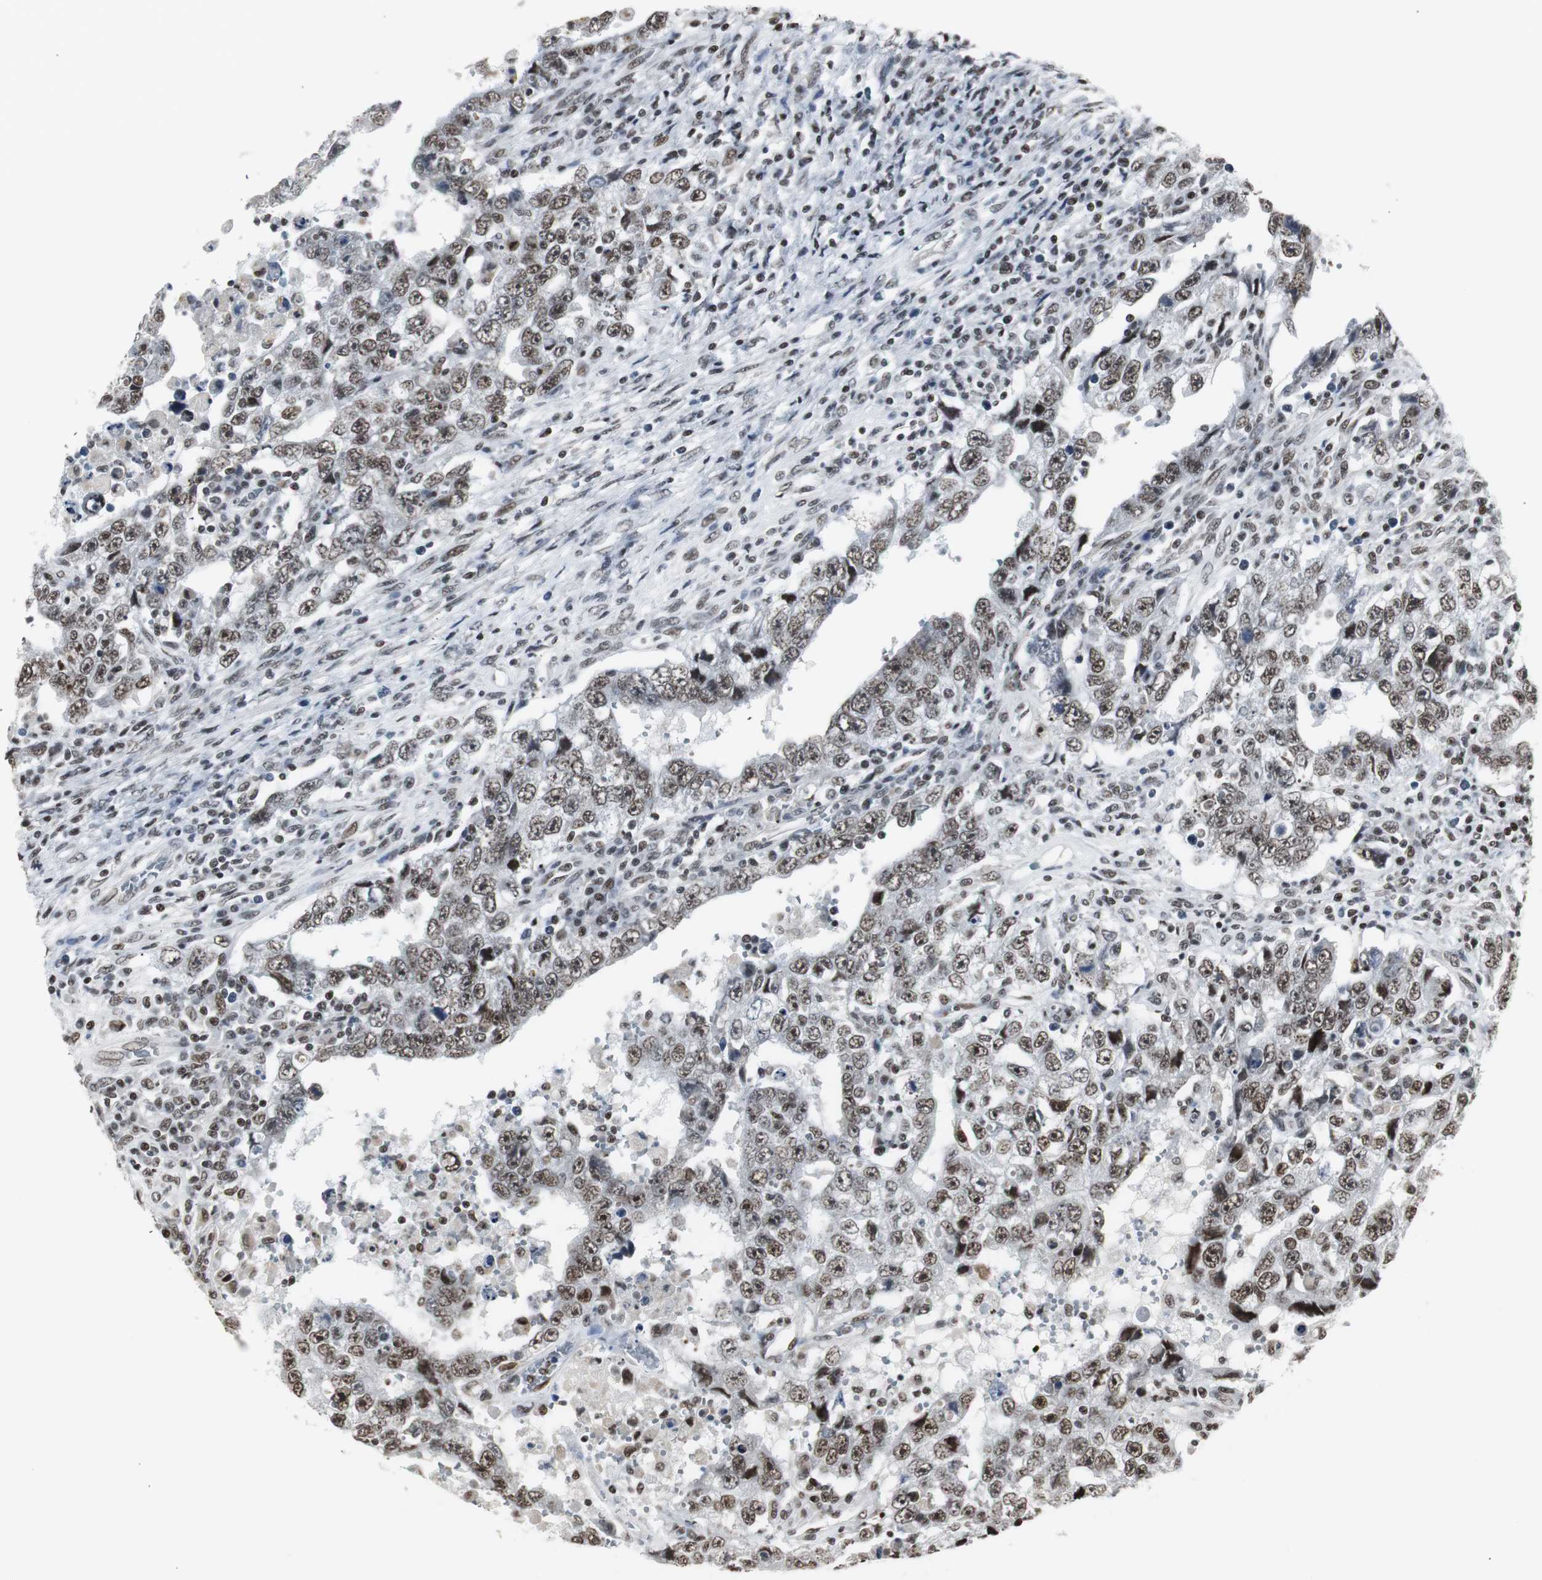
{"staining": {"intensity": "moderate", "quantity": "25%-75%", "location": "nuclear"}, "tissue": "testis cancer", "cell_type": "Tumor cells", "image_type": "cancer", "snomed": [{"axis": "morphology", "description": "Carcinoma, Embryonal, NOS"}, {"axis": "topography", "description": "Testis"}], "caption": "This photomicrograph shows testis cancer (embryonal carcinoma) stained with immunohistochemistry (IHC) to label a protein in brown. The nuclear of tumor cells show moderate positivity for the protein. Nuclei are counter-stained blue.", "gene": "PARN", "patient": {"sex": "male", "age": 26}}